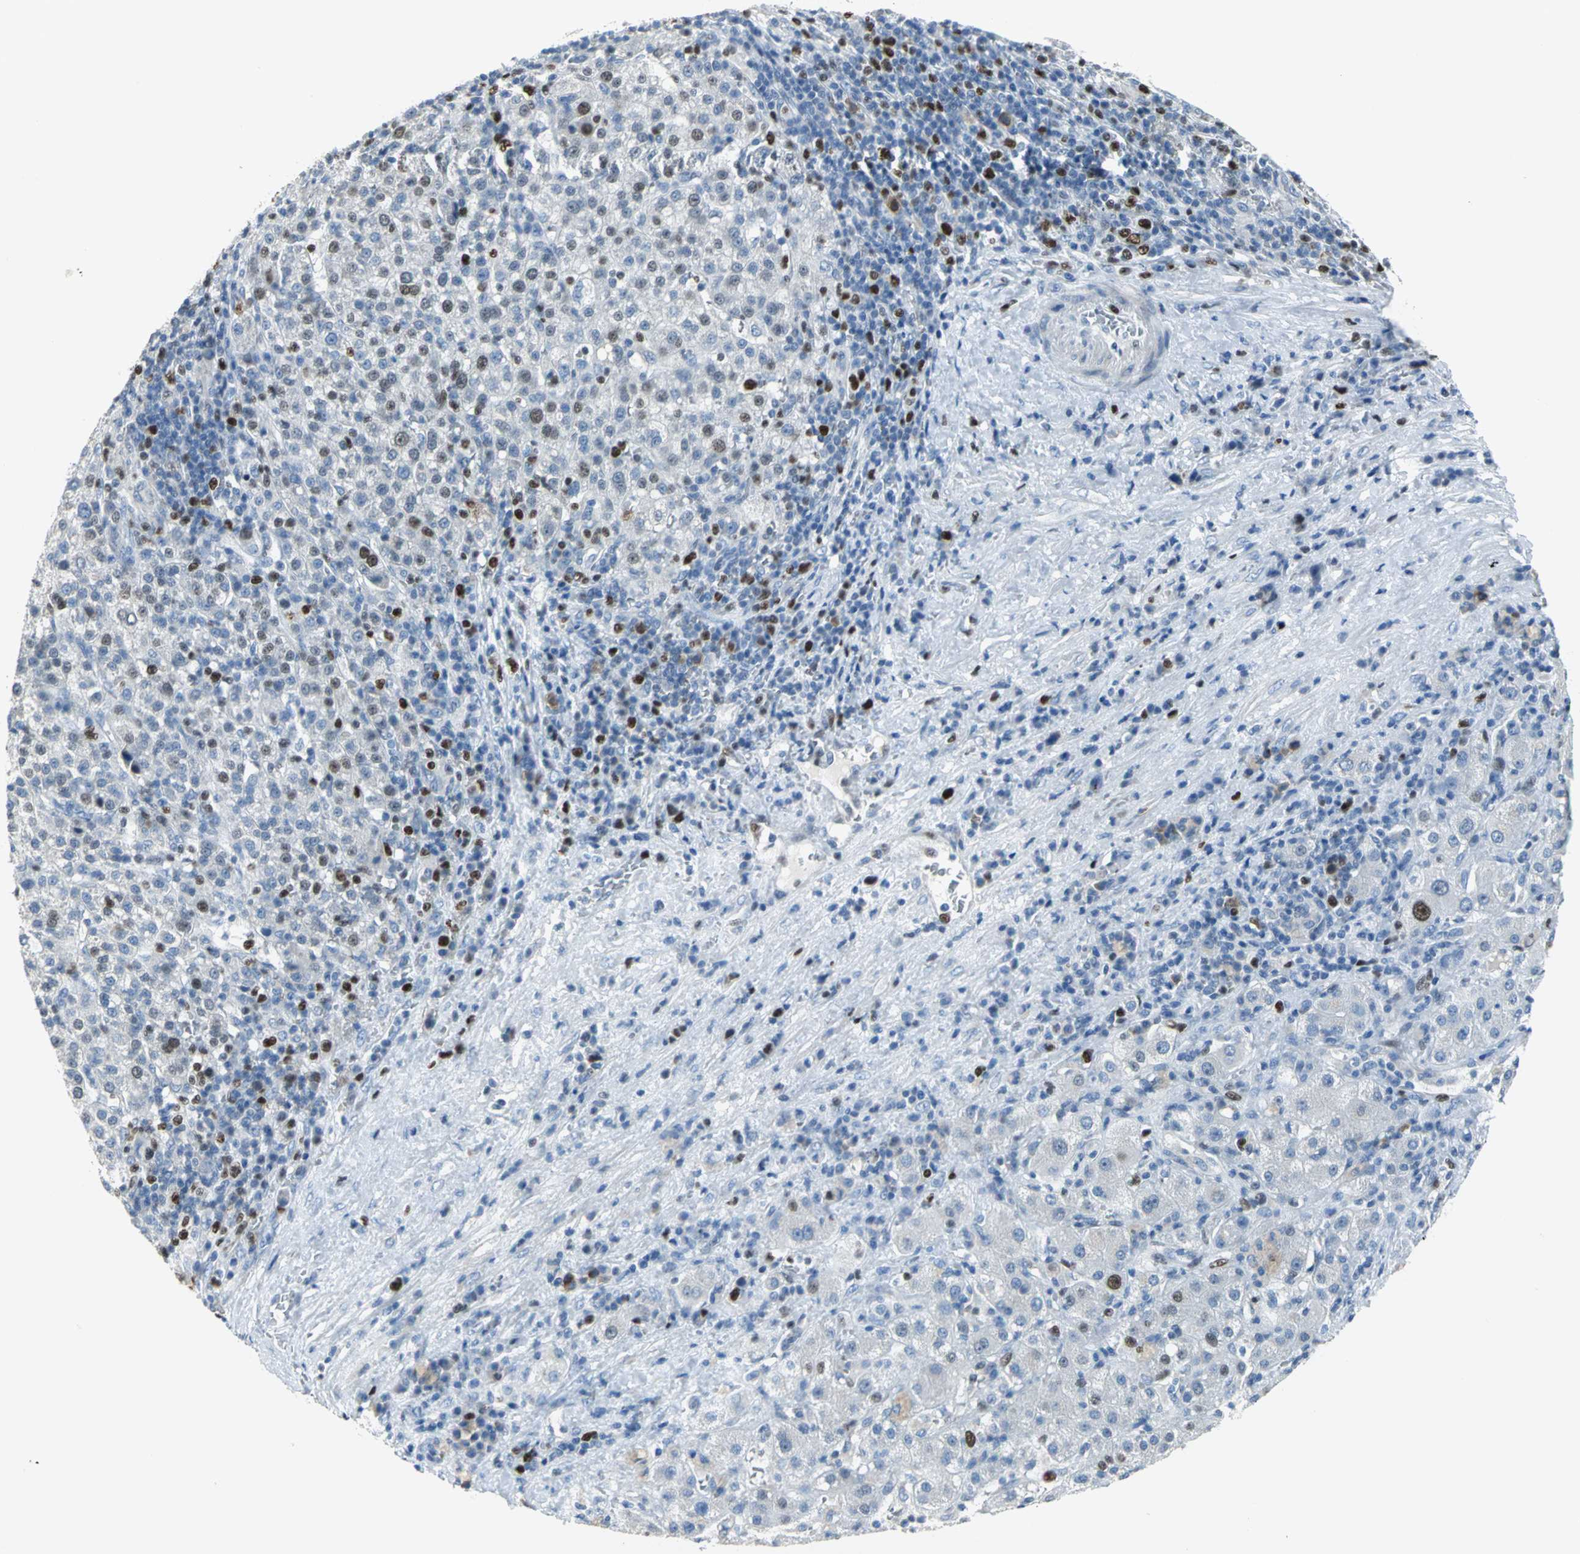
{"staining": {"intensity": "moderate", "quantity": "<25%", "location": "nuclear"}, "tissue": "liver cancer", "cell_type": "Tumor cells", "image_type": "cancer", "snomed": [{"axis": "morphology", "description": "Carcinoma, Hepatocellular, NOS"}, {"axis": "topography", "description": "Liver"}], "caption": "Immunohistochemical staining of human liver hepatocellular carcinoma exhibits moderate nuclear protein expression in about <25% of tumor cells. The protein is stained brown, and the nuclei are stained in blue (DAB IHC with brightfield microscopy, high magnification).", "gene": "MCM3", "patient": {"sex": "female", "age": 58}}